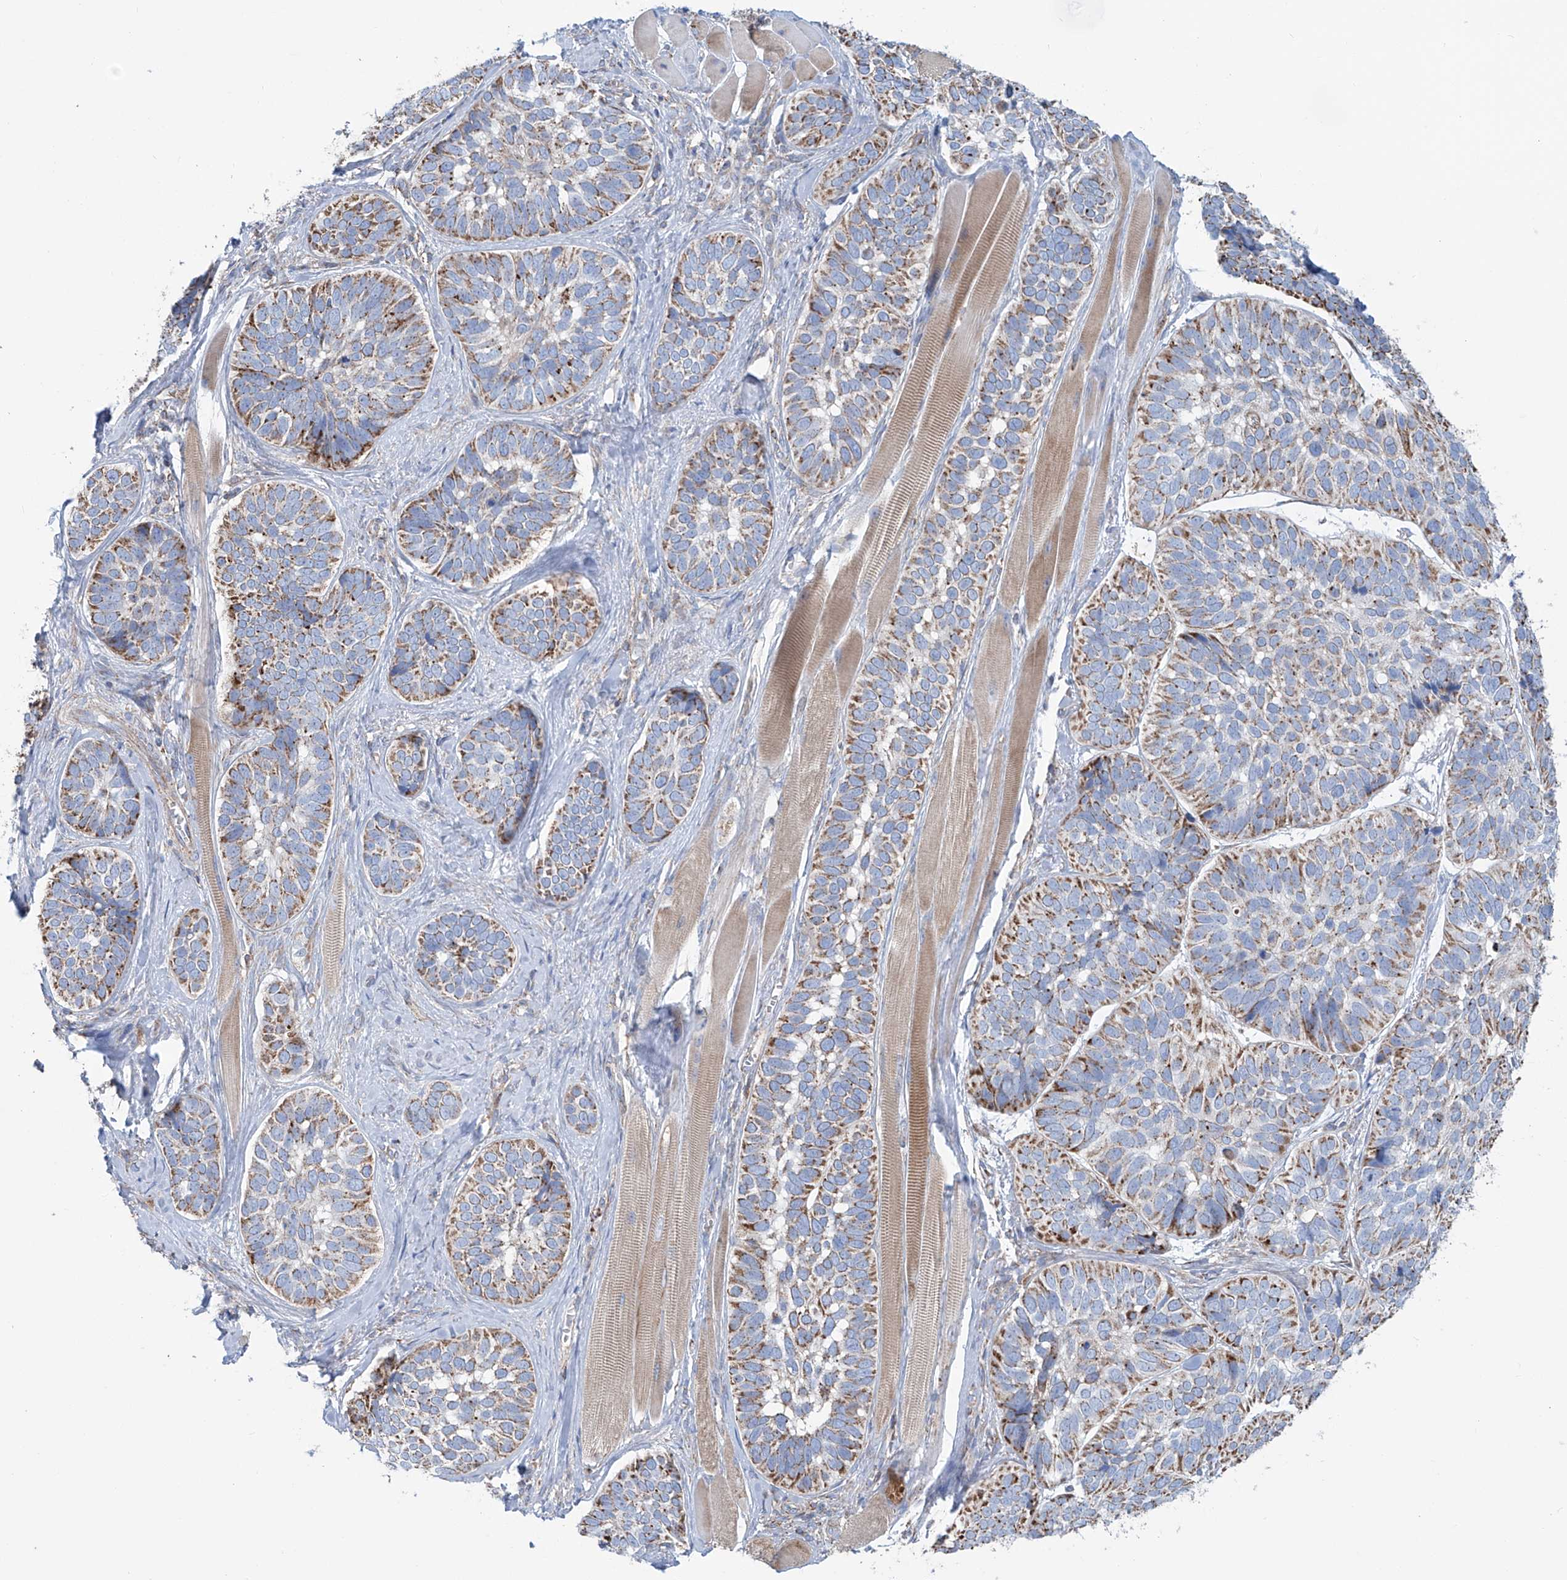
{"staining": {"intensity": "moderate", "quantity": ">75%", "location": "cytoplasmic/membranous"}, "tissue": "skin cancer", "cell_type": "Tumor cells", "image_type": "cancer", "snomed": [{"axis": "morphology", "description": "Basal cell carcinoma"}, {"axis": "topography", "description": "Skin"}], "caption": "Brown immunohistochemical staining in human skin cancer reveals moderate cytoplasmic/membranous staining in about >75% of tumor cells.", "gene": "ALDH6A1", "patient": {"sex": "male", "age": 62}}